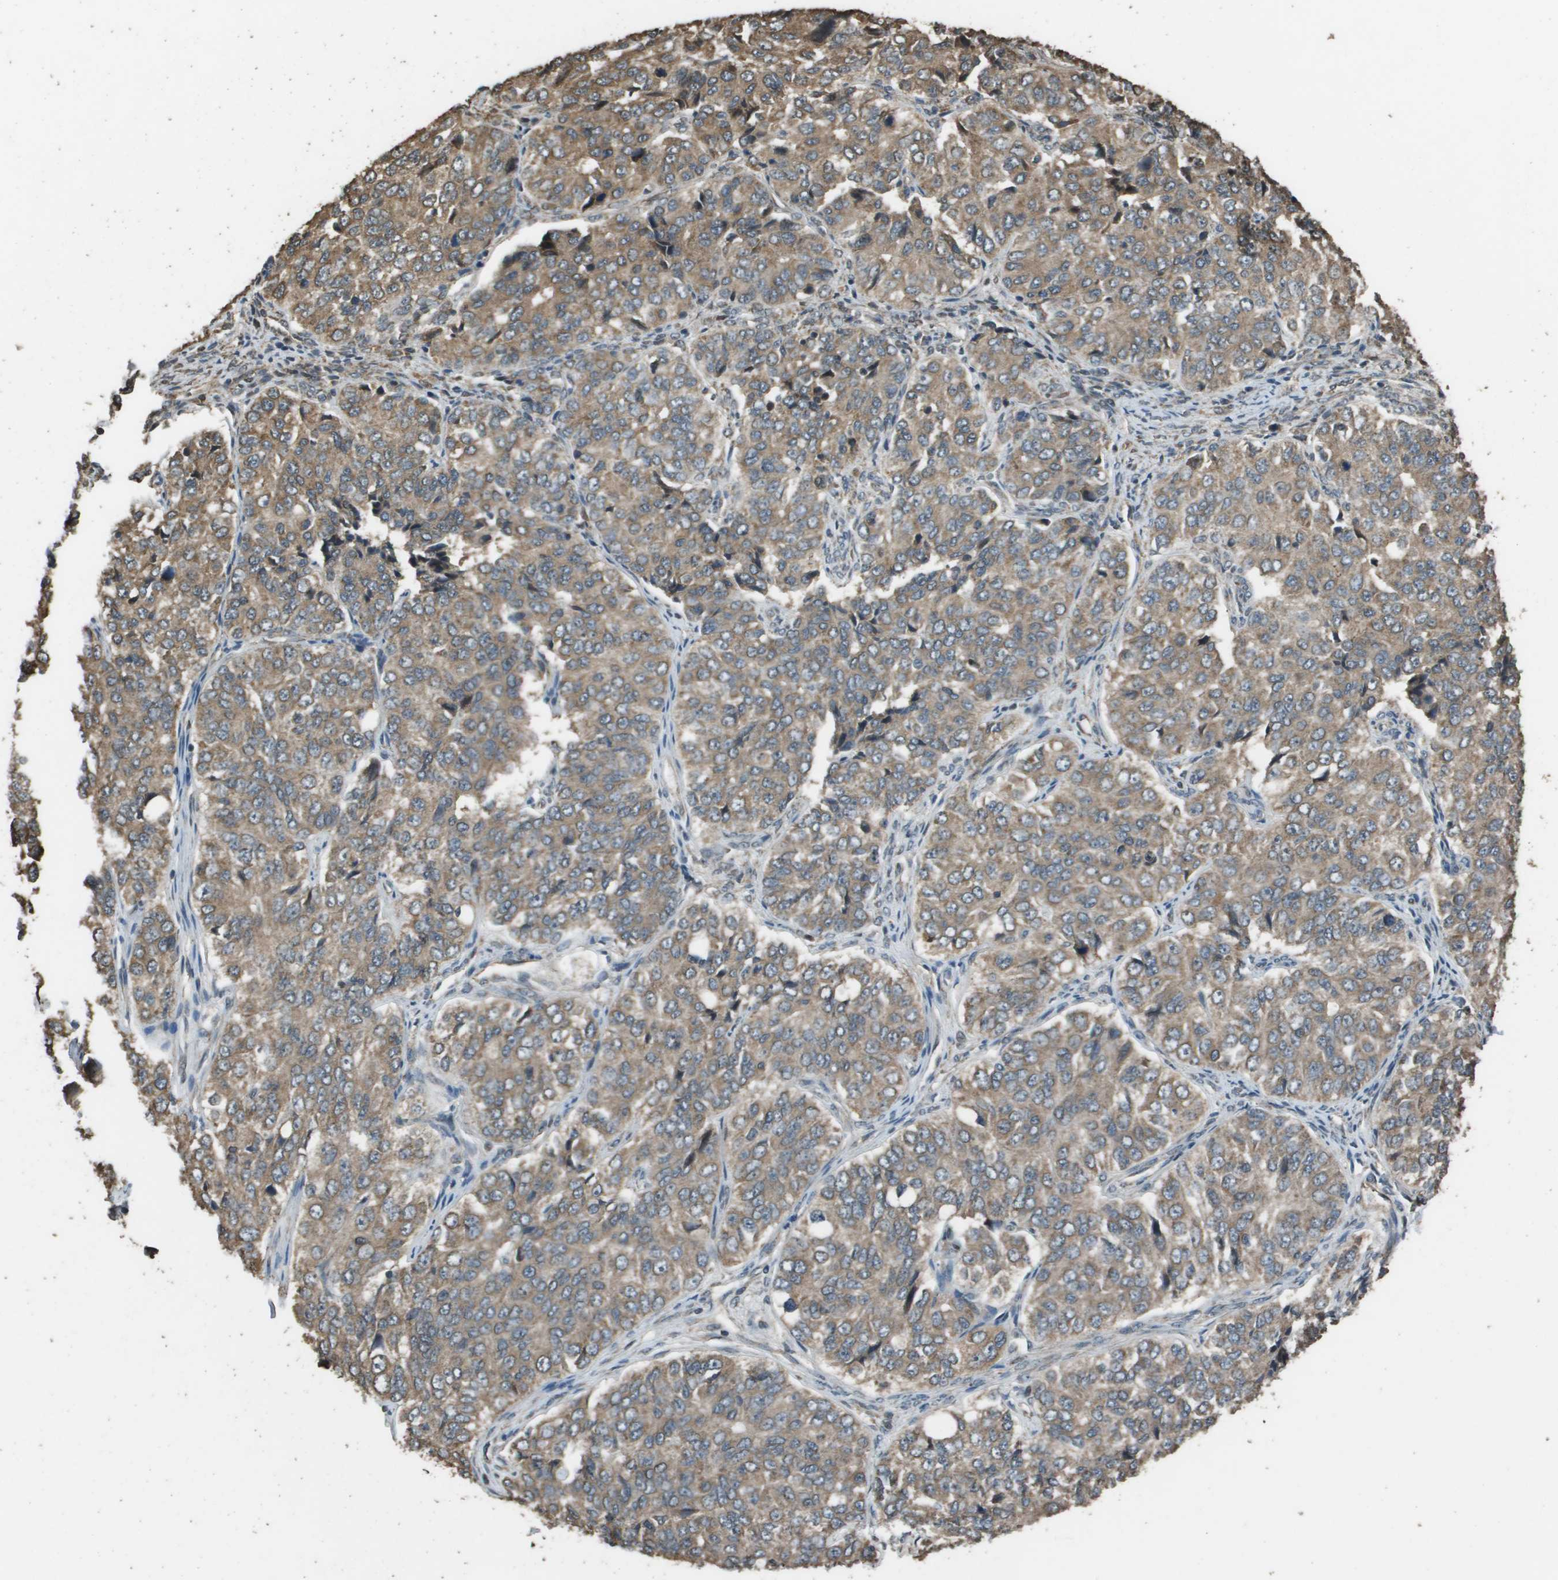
{"staining": {"intensity": "moderate", "quantity": ">75%", "location": "cytoplasmic/membranous"}, "tissue": "ovarian cancer", "cell_type": "Tumor cells", "image_type": "cancer", "snomed": [{"axis": "morphology", "description": "Carcinoma, endometroid"}, {"axis": "topography", "description": "Ovary"}], "caption": "Endometroid carcinoma (ovarian) stained with a protein marker displays moderate staining in tumor cells.", "gene": "FIG4", "patient": {"sex": "female", "age": 51}}